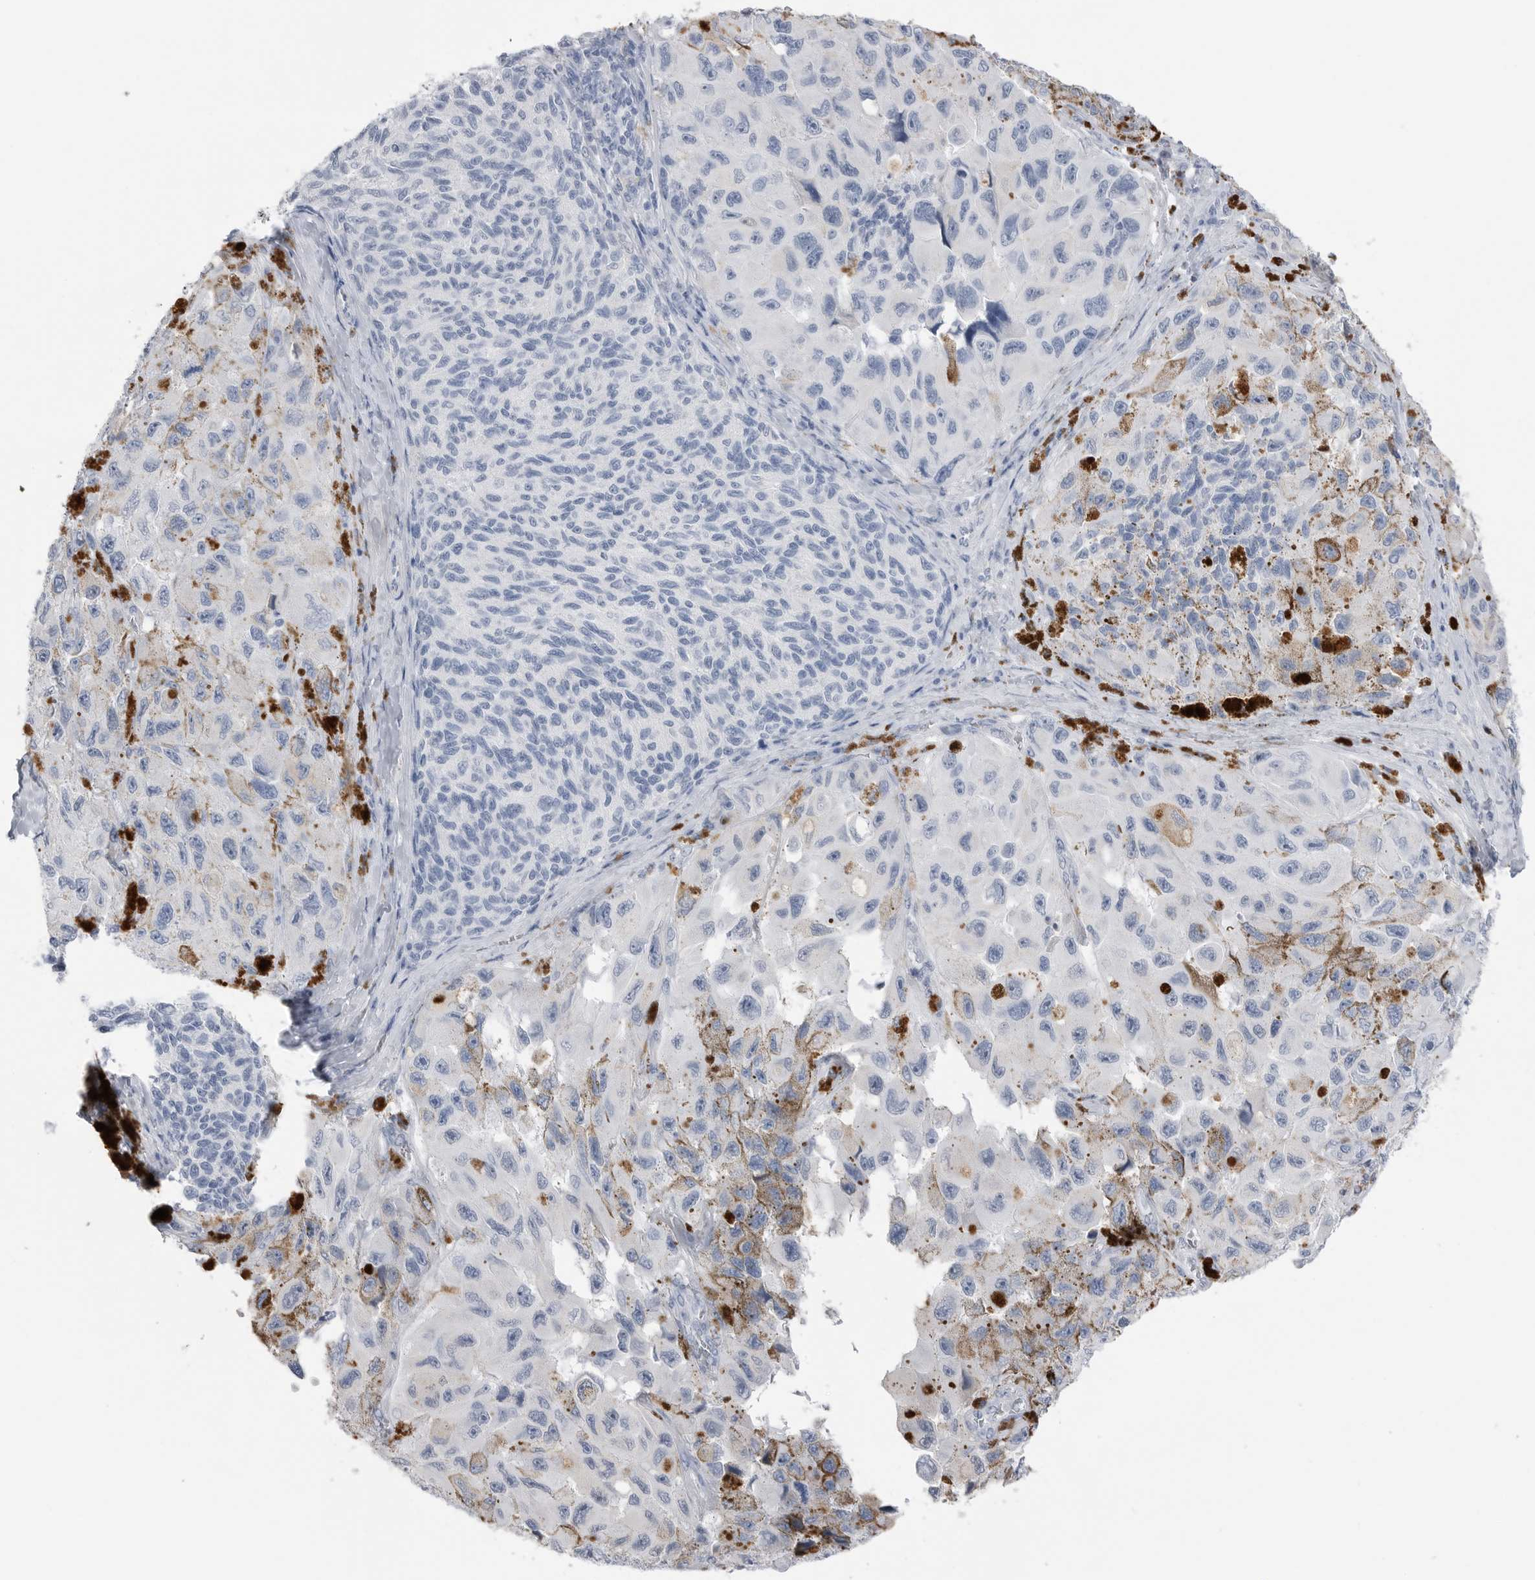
{"staining": {"intensity": "negative", "quantity": "none", "location": "none"}, "tissue": "melanoma", "cell_type": "Tumor cells", "image_type": "cancer", "snomed": [{"axis": "morphology", "description": "Malignant melanoma, NOS"}, {"axis": "topography", "description": "Skin"}], "caption": "The photomicrograph displays no staining of tumor cells in melanoma.", "gene": "ABHD12", "patient": {"sex": "female", "age": 73}}